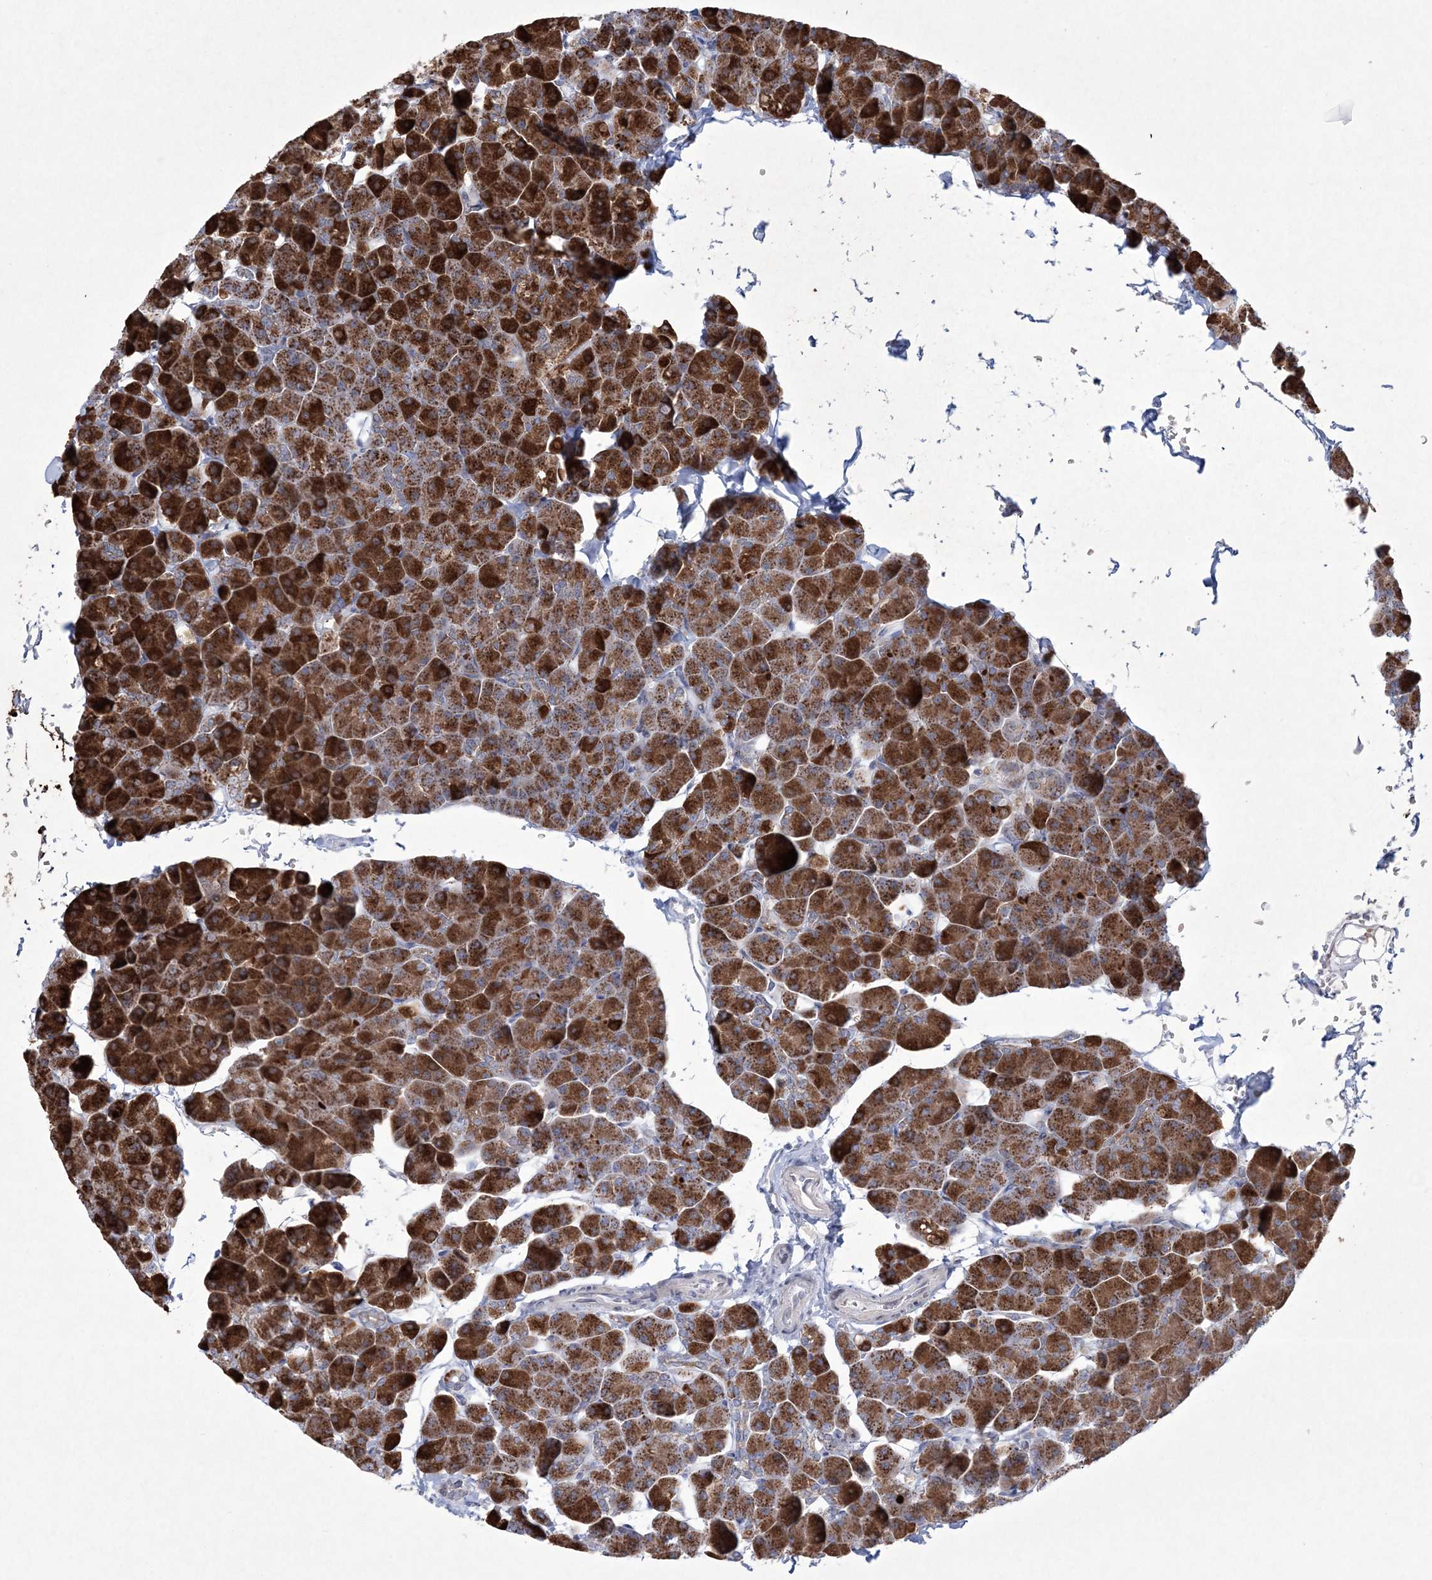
{"staining": {"intensity": "strong", "quantity": ">75%", "location": "cytoplasmic/membranous"}, "tissue": "pancreas", "cell_type": "Exocrine glandular cells", "image_type": "normal", "snomed": [{"axis": "morphology", "description": "Normal tissue, NOS"}, {"axis": "topography", "description": "Pancreas"}], "caption": "Strong cytoplasmic/membranous positivity is seen in approximately >75% of exocrine glandular cells in normal pancreas. Using DAB (3,3'-diaminobenzidine) (brown) and hematoxylin (blue) stains, captured at high magnification using brightfield microscopy.", "gene": "CES4A", "patient": {"sex": "male", "age": 35}}